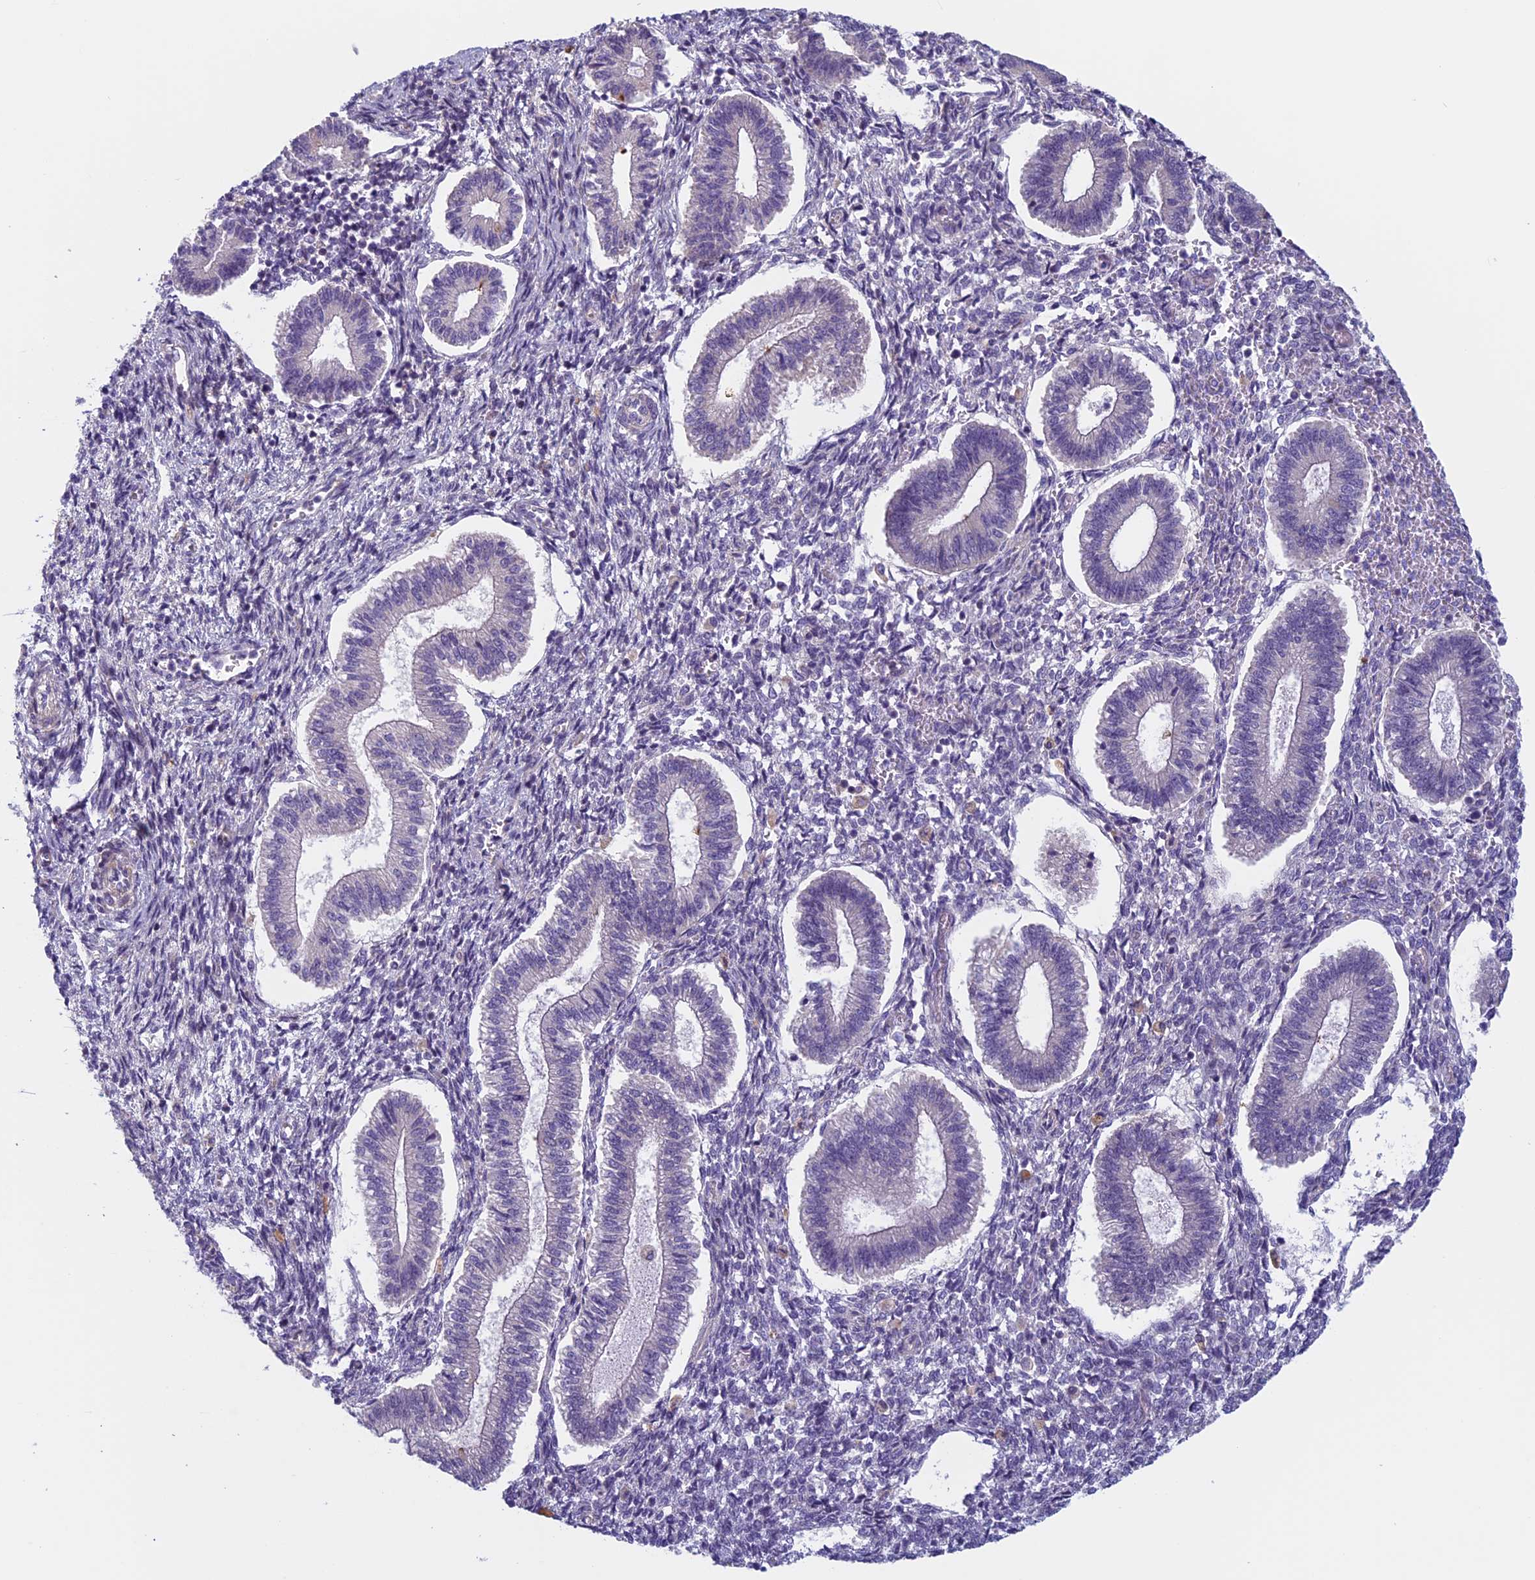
{"staining": {"intensity": "negative", "quantity": "none", "location": "none"}, "tissue": "endometrium", "cell_type": "Cells in endometrial stroma", "image_type": "normal", "snomed": [{"axis": "morphology", "description": "Normal tissue, NOS"}, {"axis": "topography", "description": "Endometrium"}], "caption": "DAB immunohistochemical staining of benign endometrium exhibits no significant positivity in cells in endometrial stroma.", "gene": "CNOT6L", "patient": {"sex": "female", "age": 25}}